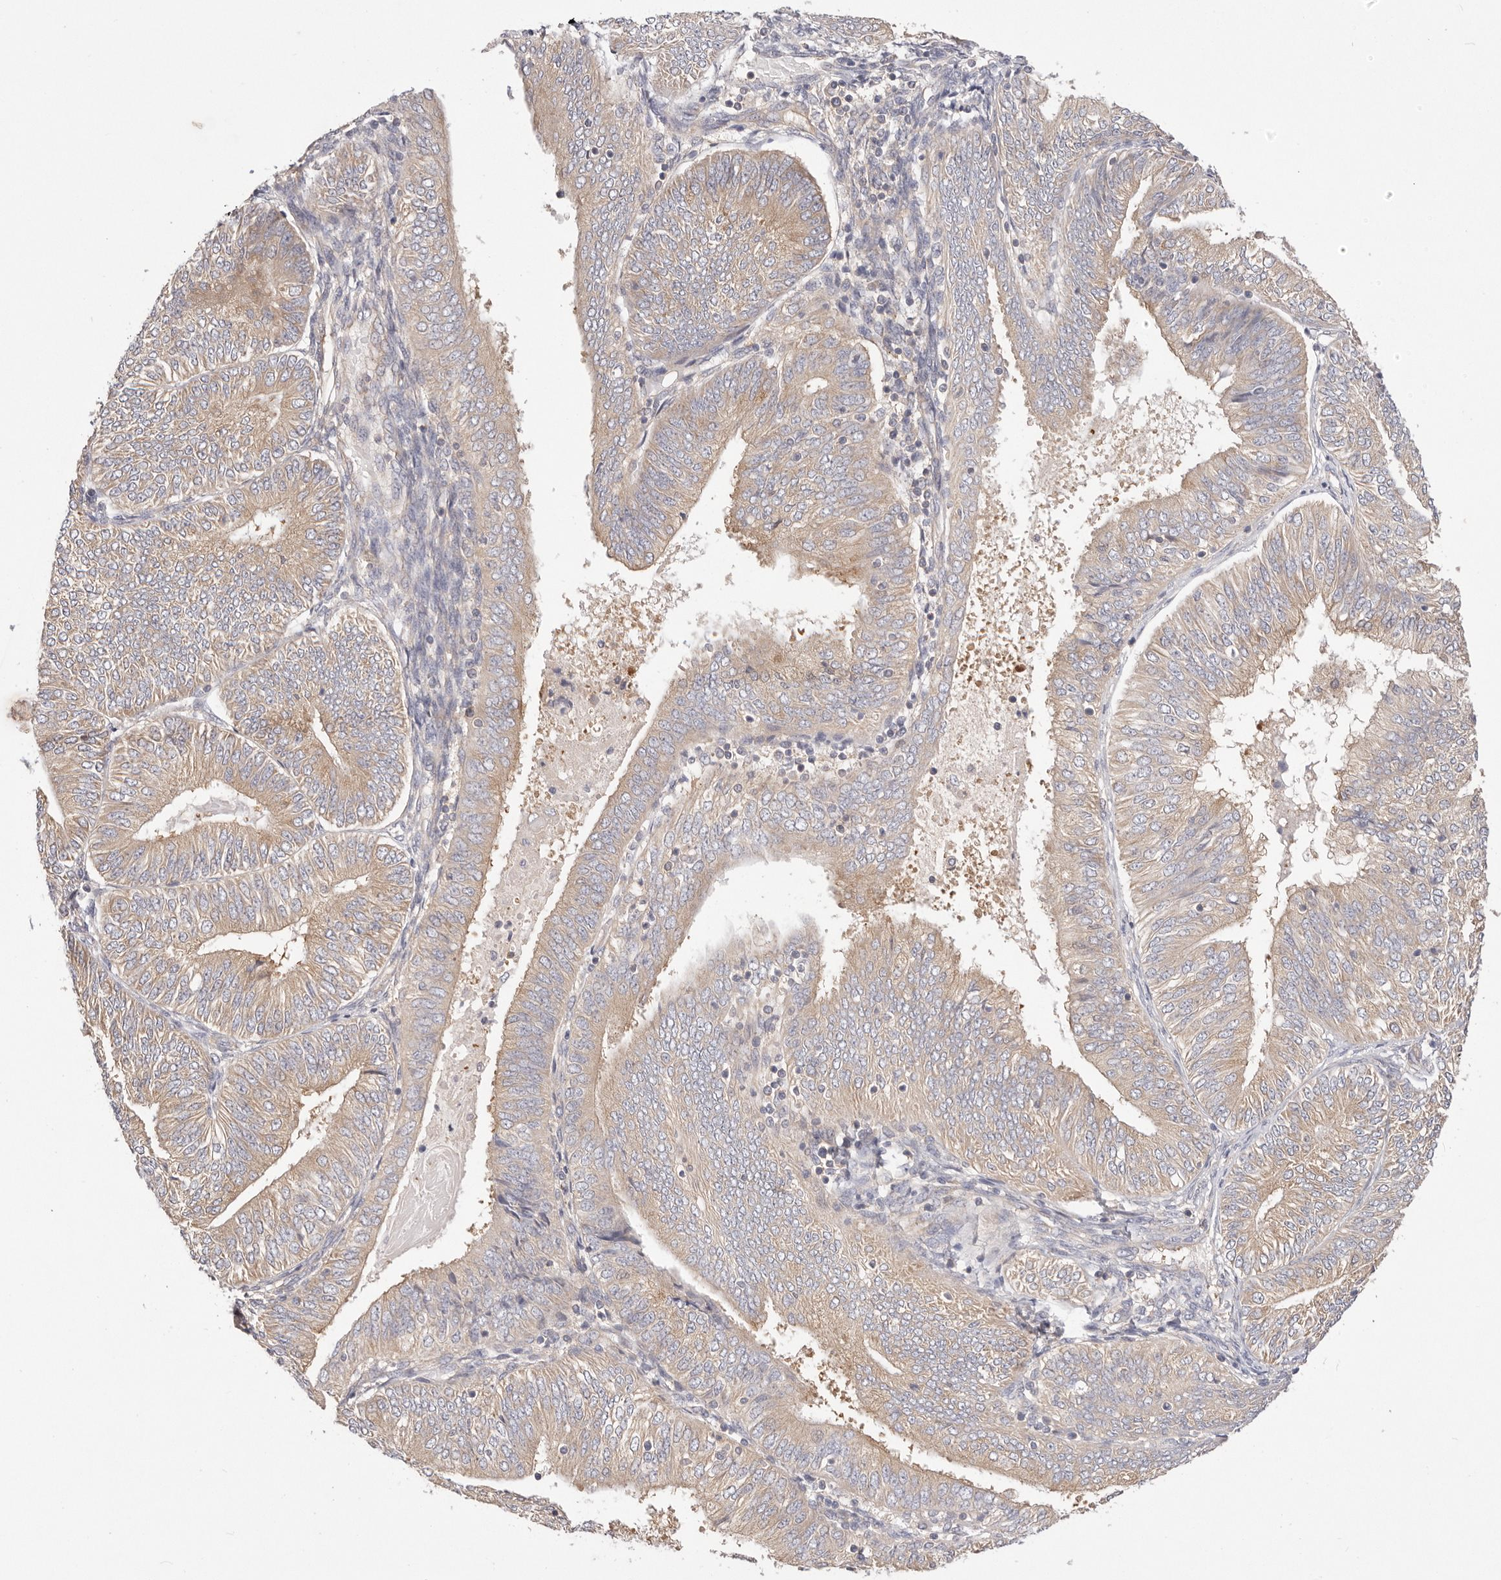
{"staining": {"intensity": "moderate", "quantity": ">75%", "location": "cytoplasmic/membranous"}, "tissue": "endometrial cancer", "cell_type": "Tumor cells", "image_type": "cancer", "snomed": [{"axis": "morphology", "description": "Adenocarcinoma, NOS"}, {"axis": "topography", "description": "Endometrium"}], "caption": "Endometrial adenocarcinoma stained with DAB (3,3'-diaminobenzidine) IHC demonstrates medium levels of moderate cytoplasmic/membranous expression in about >75% of tumor cells.", "gene": "KCMF1", "patient": {"sex": "female", "age": 58}}